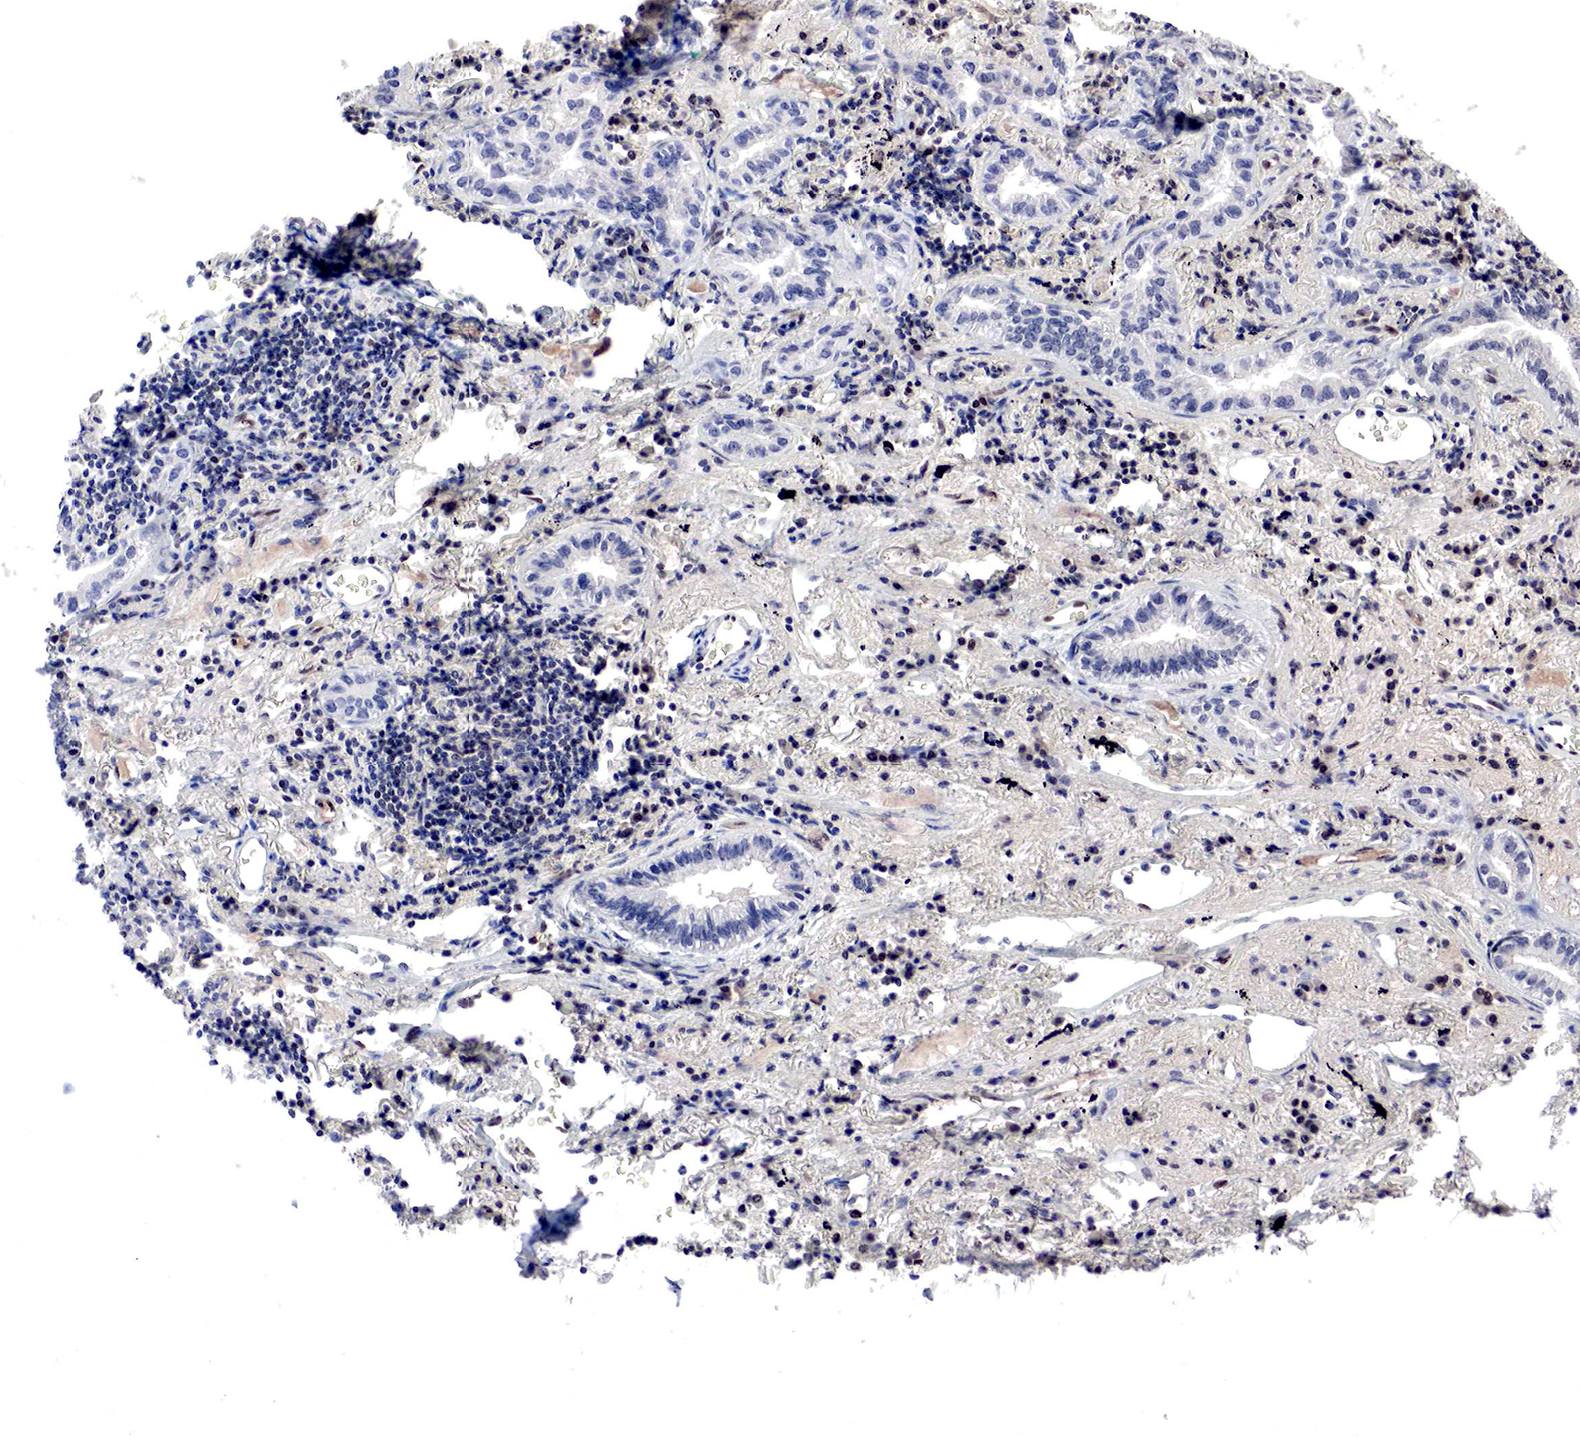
{"staining": {"intensity": "negative", "quantity": "none", "location": "none"}, "tissue": "lung cancer", "cell_type": "Tumor cells", "image_type": "cancer", "snomed": [{"axis": "morphology", "description": "Adenocarcinoma, NOS"}, {"axis": "topography", "description": "Lung"}], "caption": "The histopathology image reveals no staining of tumor cells in lung adenocarcinoma.", "gene": "DACH2", "patient": {"sex": "female", "age": 50}}